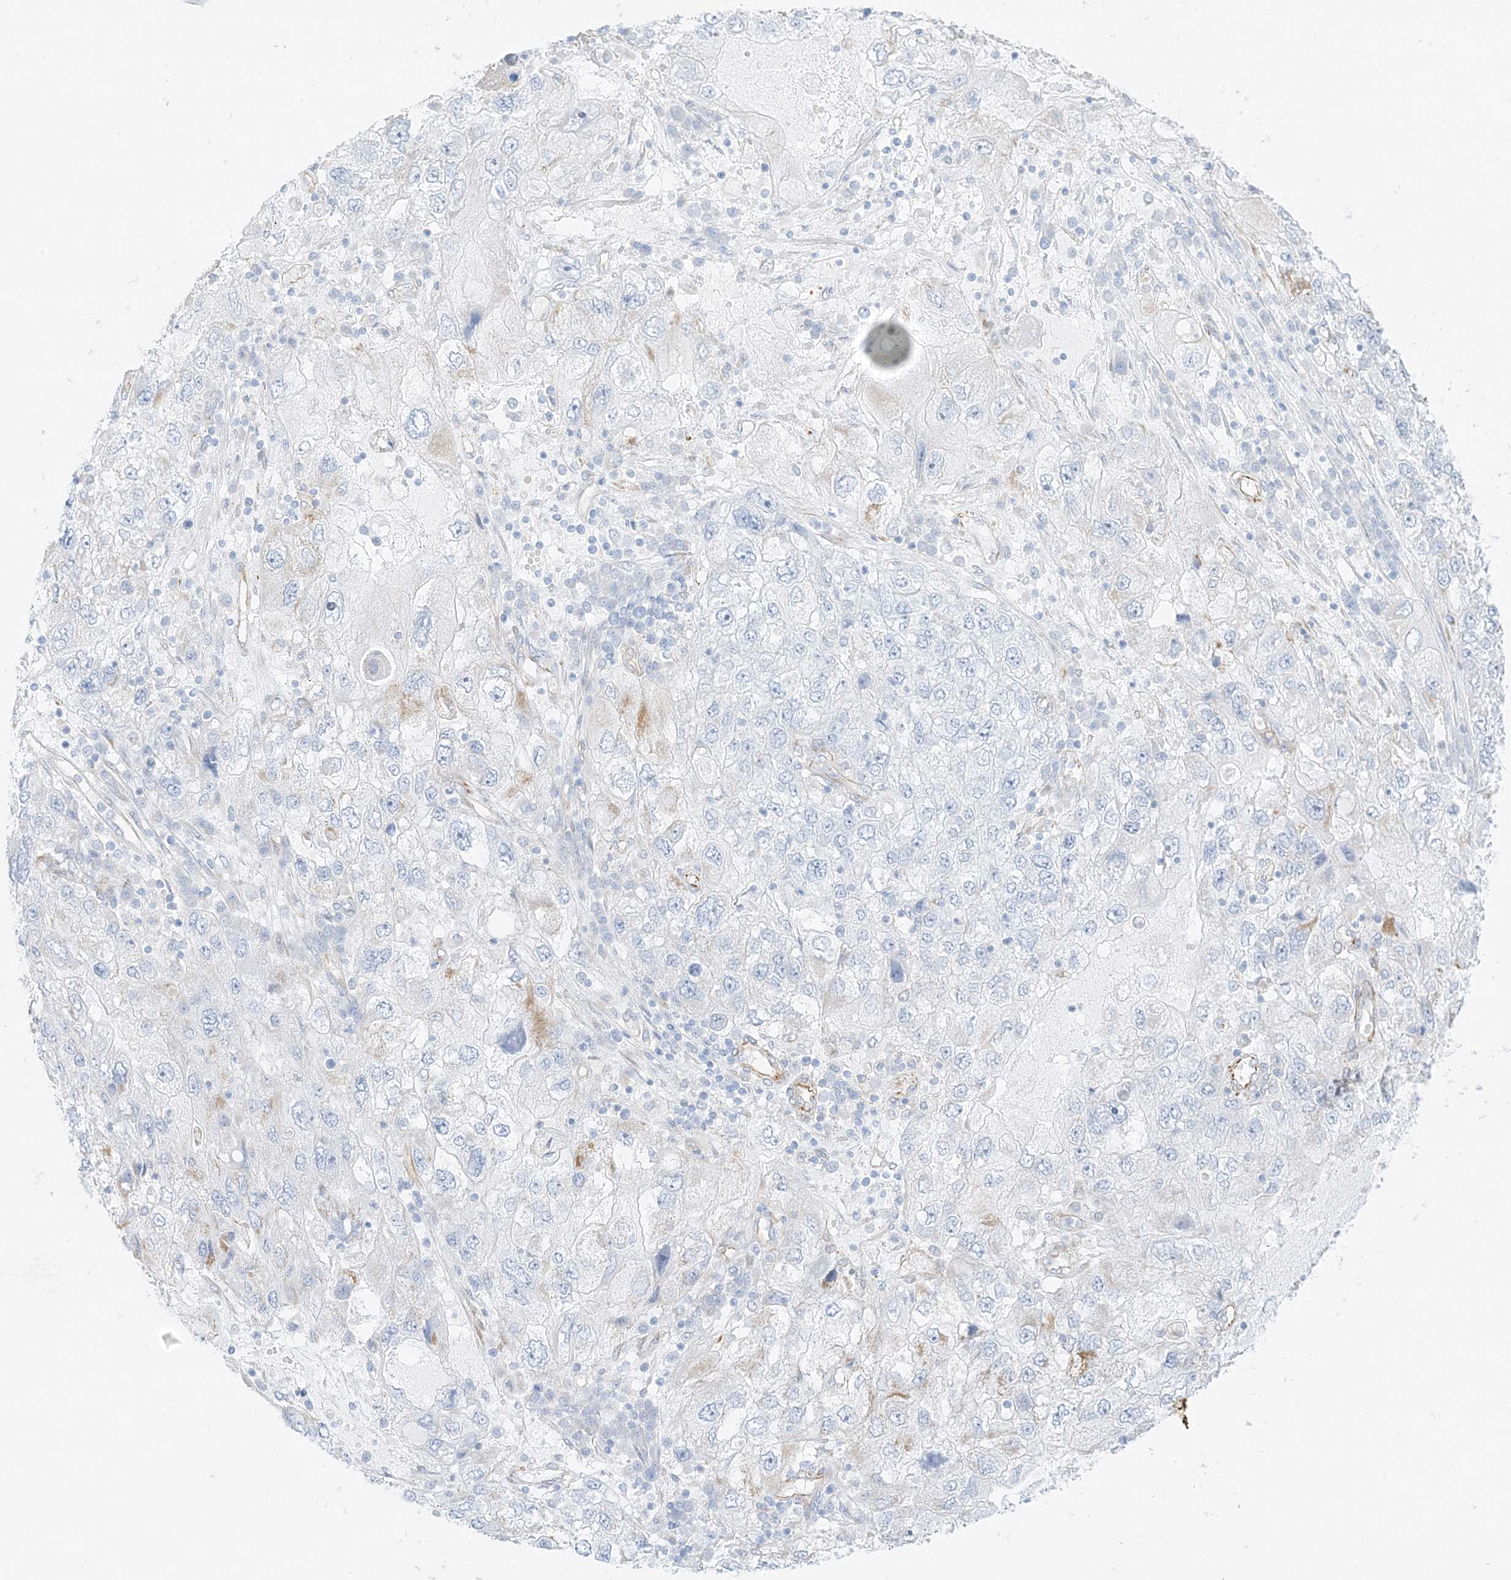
{"staining": {"intensity": "negative", "quantity": "none", "location": "none"}, "tissue": "endometrial cancer", "cell_type": "Tumor cells", "image_type": "cancer", "snomed": [{"axis": "morphology", "description": "Adenocarcinoma, NOS"}, {"axis": "topography", "description": "Endometrium"}], "caption": "This is a image of immunohistochemistry staining of endometrial cancer, which shows no staining in tumor cells.", "gene": "PID1", "patient": {"sex": "female", "age": 49}}